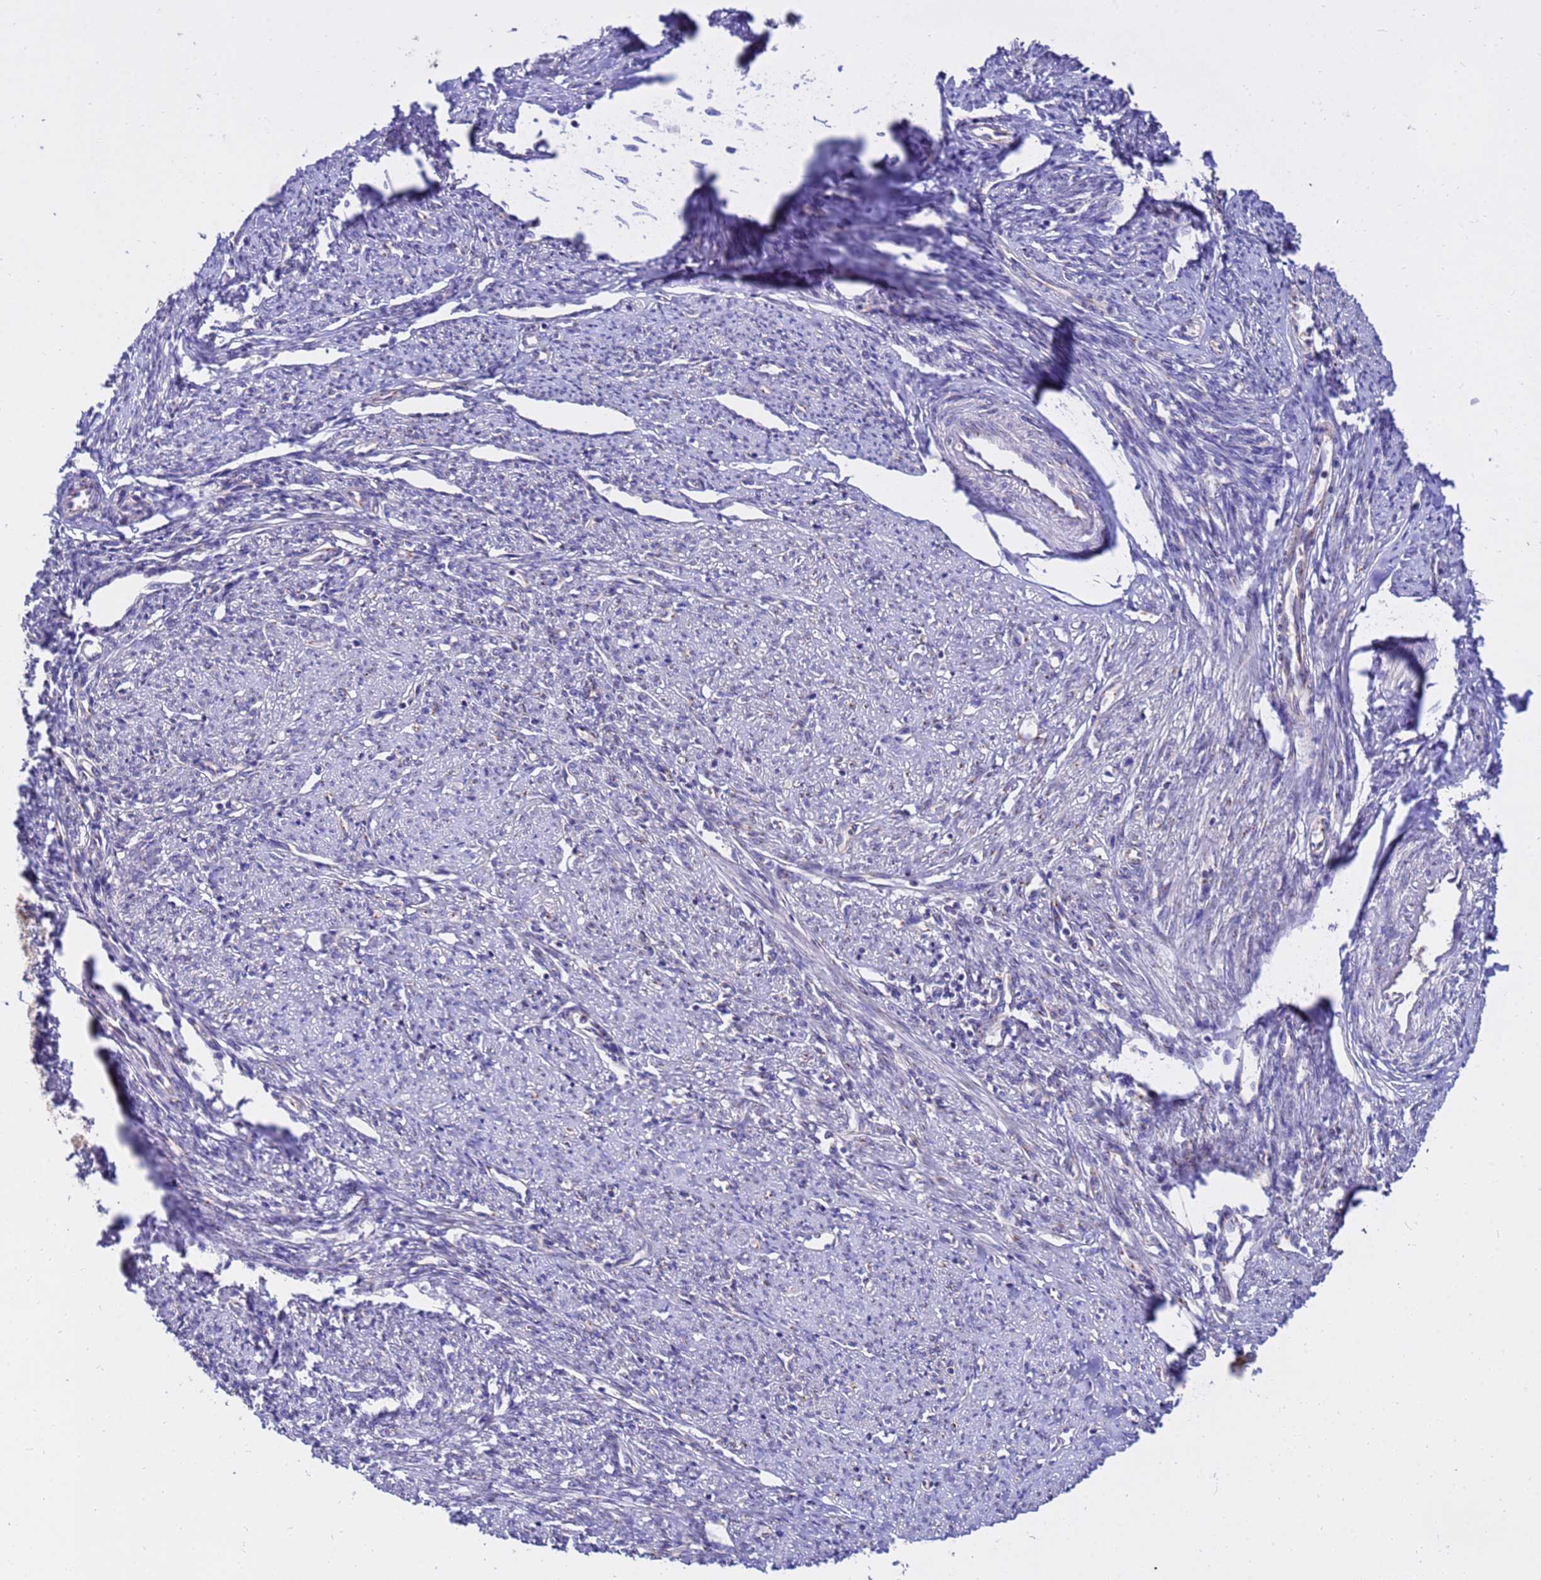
{"staining": {"intensity": "moderate", "quantity": "25%-75%", "location": "cytoplasmic/membranous"}, "tissue": "smooth muscle", "cell_type": "Smooth muscle cells", "image_type": "normal", "snomed": [{"axis": "morphology", "description": "Normal tissue, NOS"}, {"axis": "topography", "description": "Smooth muscle"}, {"axis": "topography", "description": "Uterus"}], "caption": "Smooth muscle stained with a brown dye shows moderate cytoplasmic/membranous positive expression in about 25%-75% of smooth muscle cells.", "gene": "HPS3", "patient": {"sex": "female", "age": 59}}